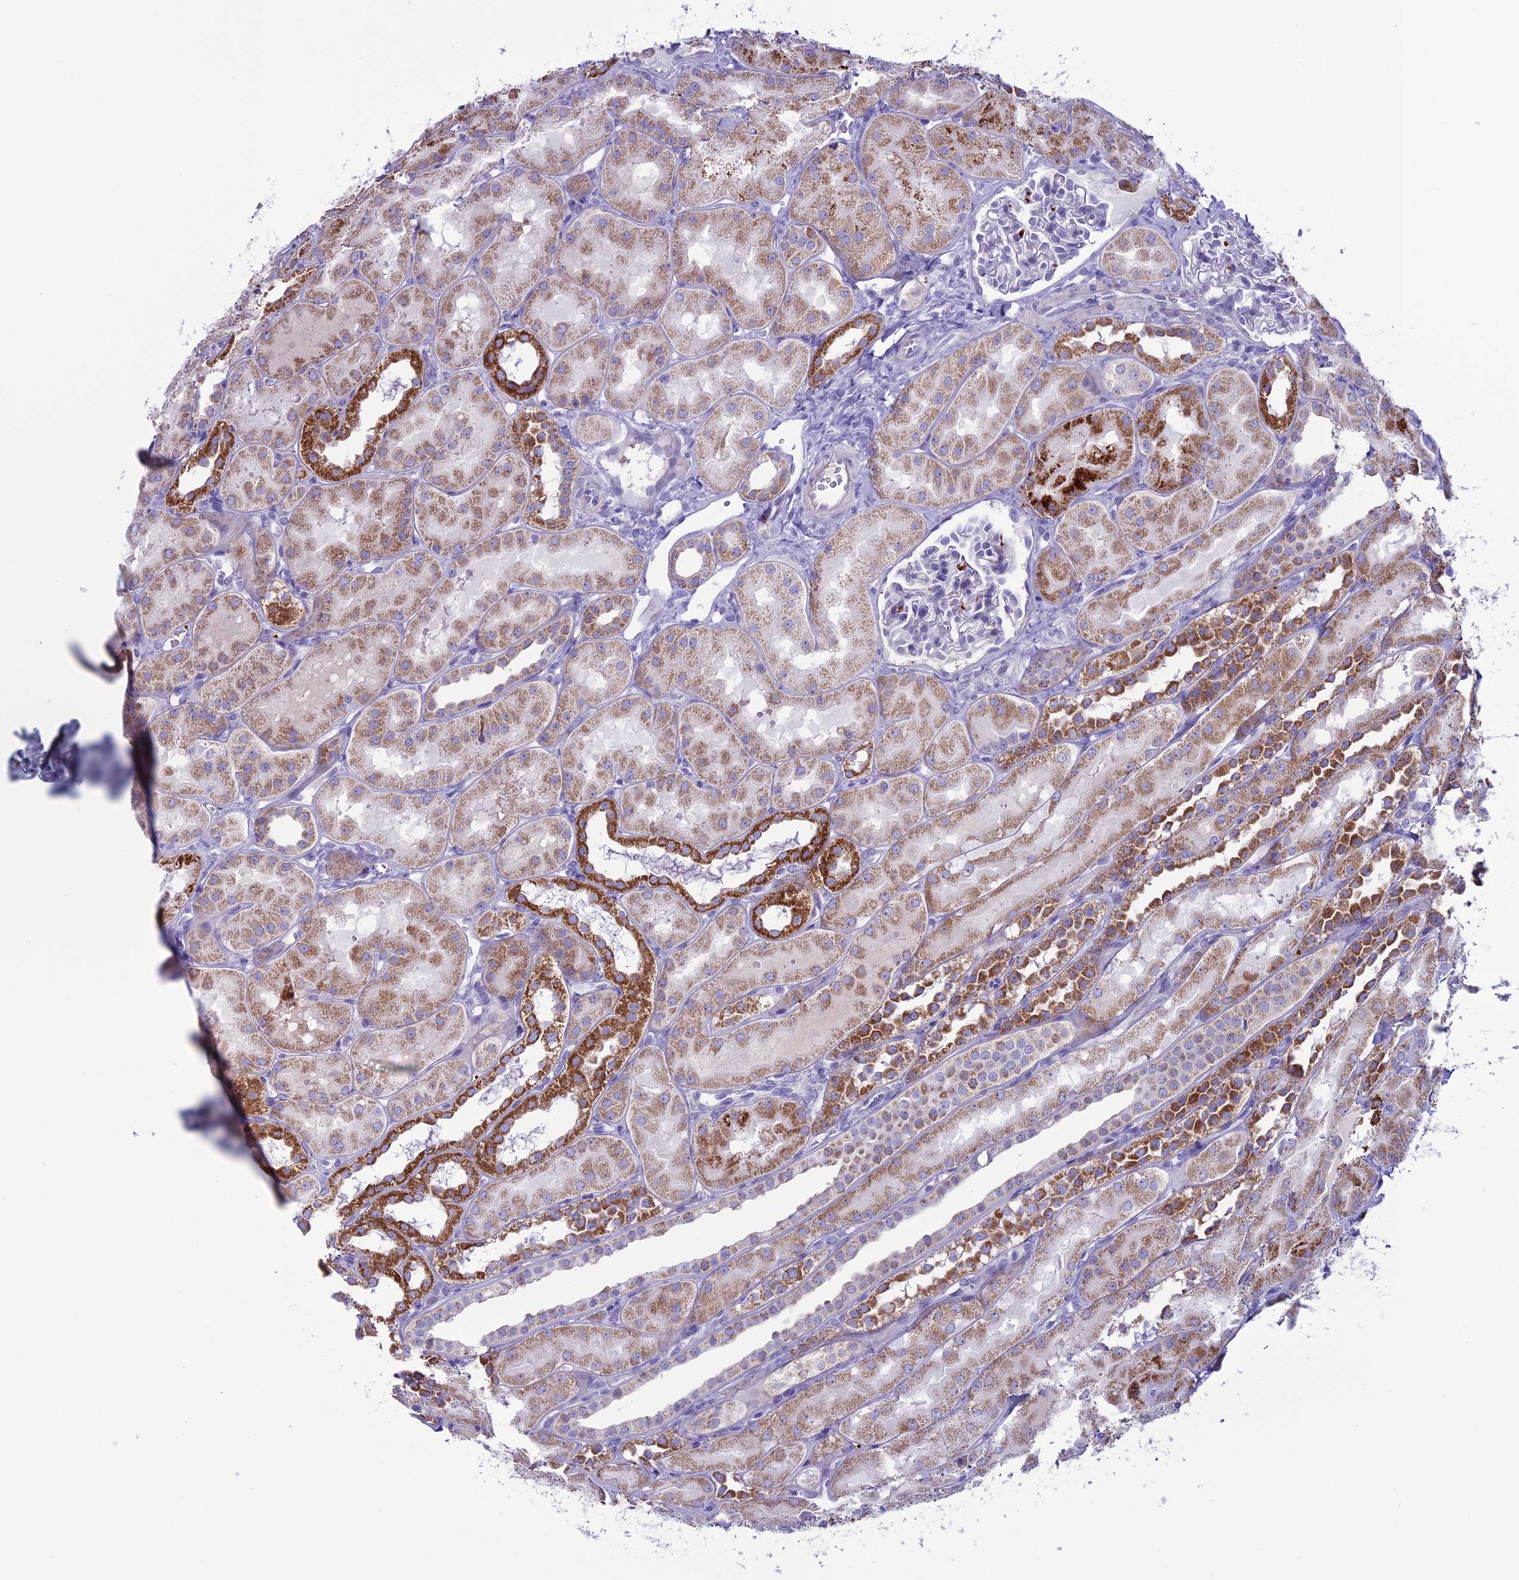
{"staining": {"intensity": "negative", "quantity": "none", "location": "none"}, "tissue": "kidney", "cell_type": "Cells in glomeruli", "image_type": "normal", "snomed": [{"axis": "morphology", "description": "Normal tissue, NOS"}, {"axis": "topography", "description": "Kidney"}, {"axis": "topography", "description": "Urinary bladder"}], "caption": "DAB (3,3'-diaminobenzidine) immunohistochemical staining of normal human kidney exhibits no significant expression in cells in glomeruli.", "gene": "C21orf140", "patient": {"sex": "male", "age": 16}}